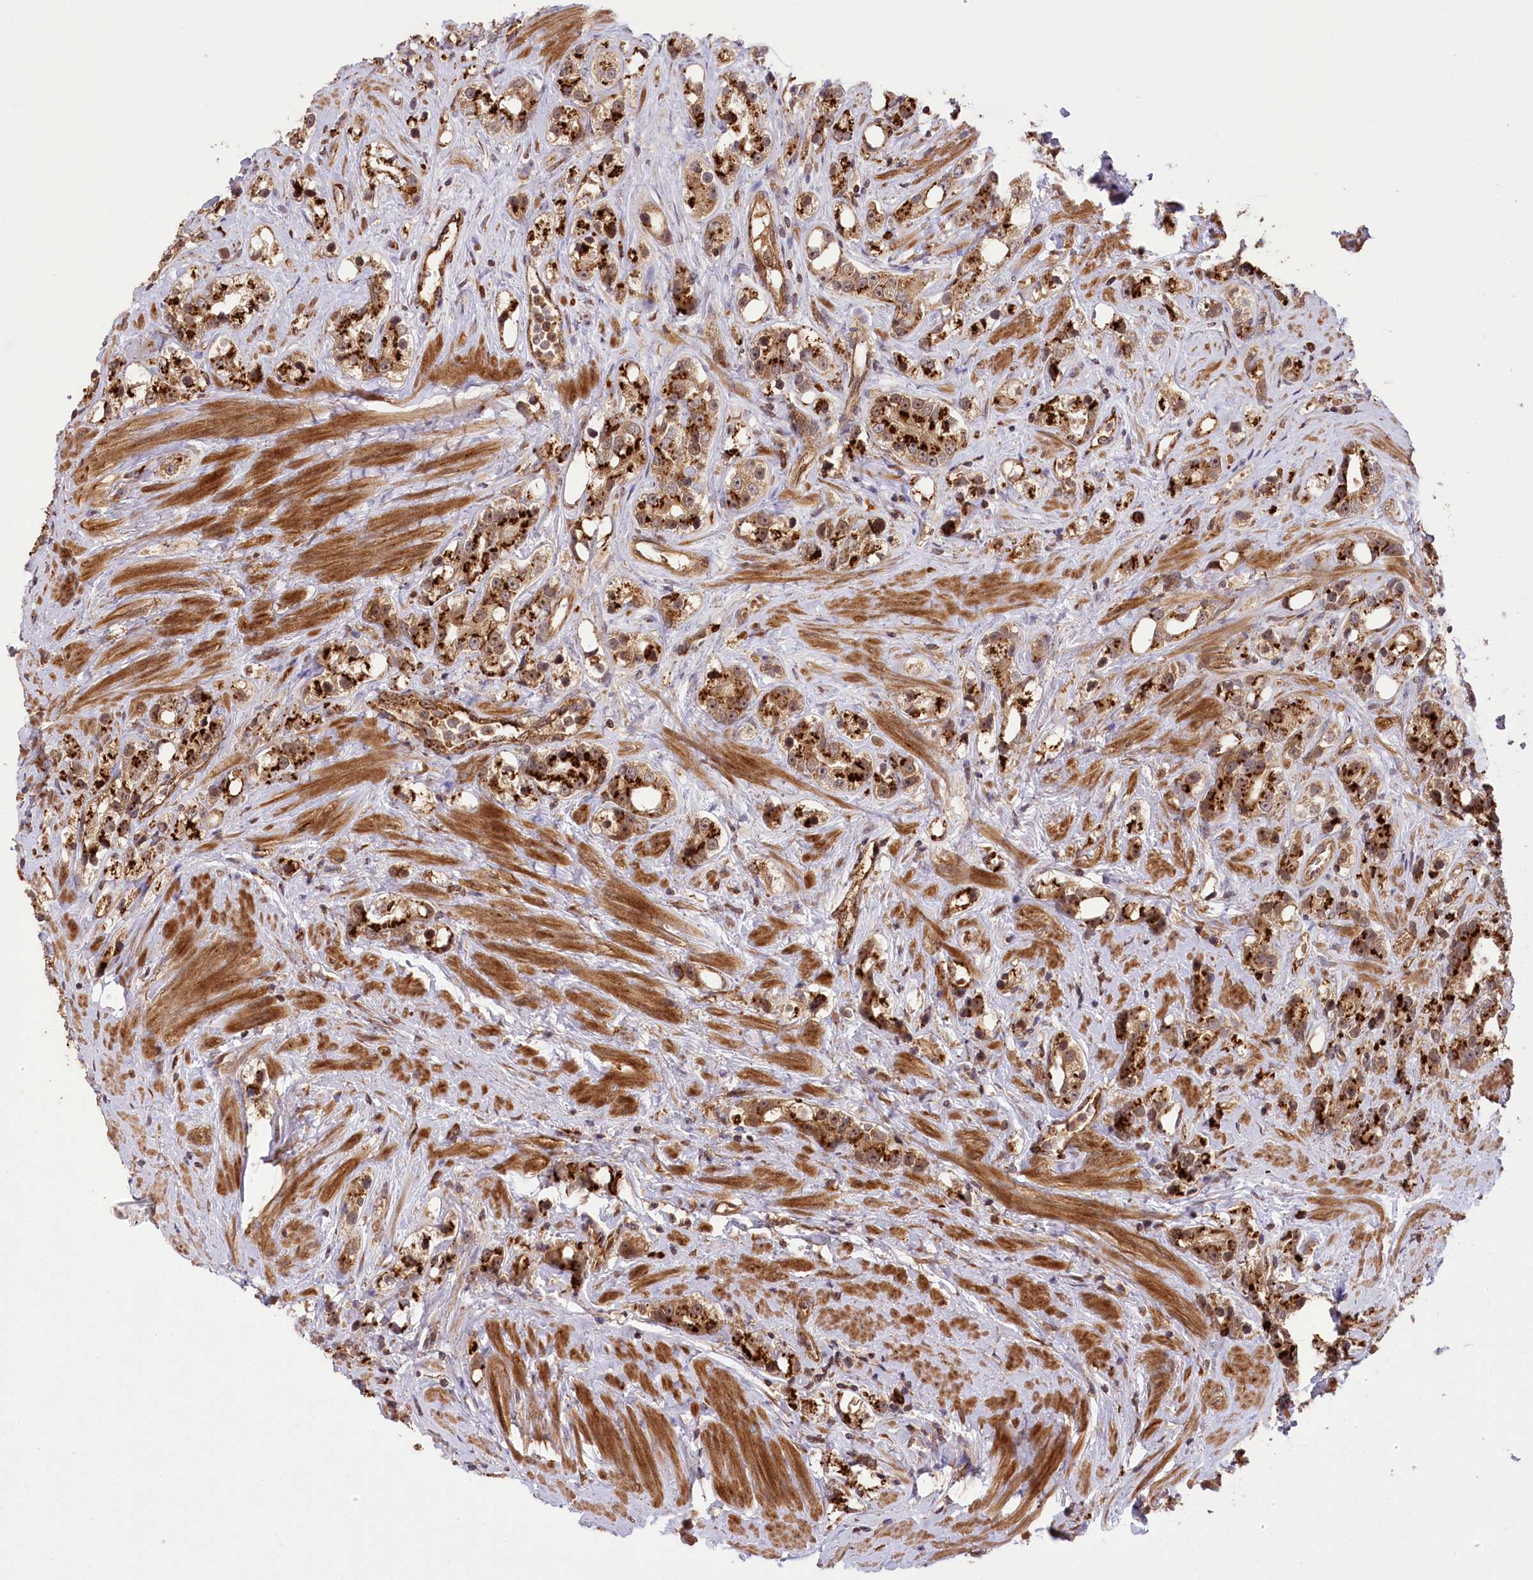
{"staining": {"intensity": "strong", "quantity": ">75%", "location": "cytoplasmic/membranous"}, "tissue": "prostate cancer", "cell_type": "Tumor cells", "image_type": "cancer", "snomed": [{"axis": "morphology", "description": "Adenocarcinoma, NOS"}, {"axis": "topography", "description": "Prostate"}], "caption": "Protein staining shows strong cytoplasmic/membranous positivity in about >75% of tumor cells in prostate cancer. The staining is performed using DAB (3,3'-diaminobenzidine) brown chromogen to label protein expression. The nuclei are counter-stained blue using hematoxylin.", "gene": "CARD19", "patient": {"sex": "male", "age": 79}}